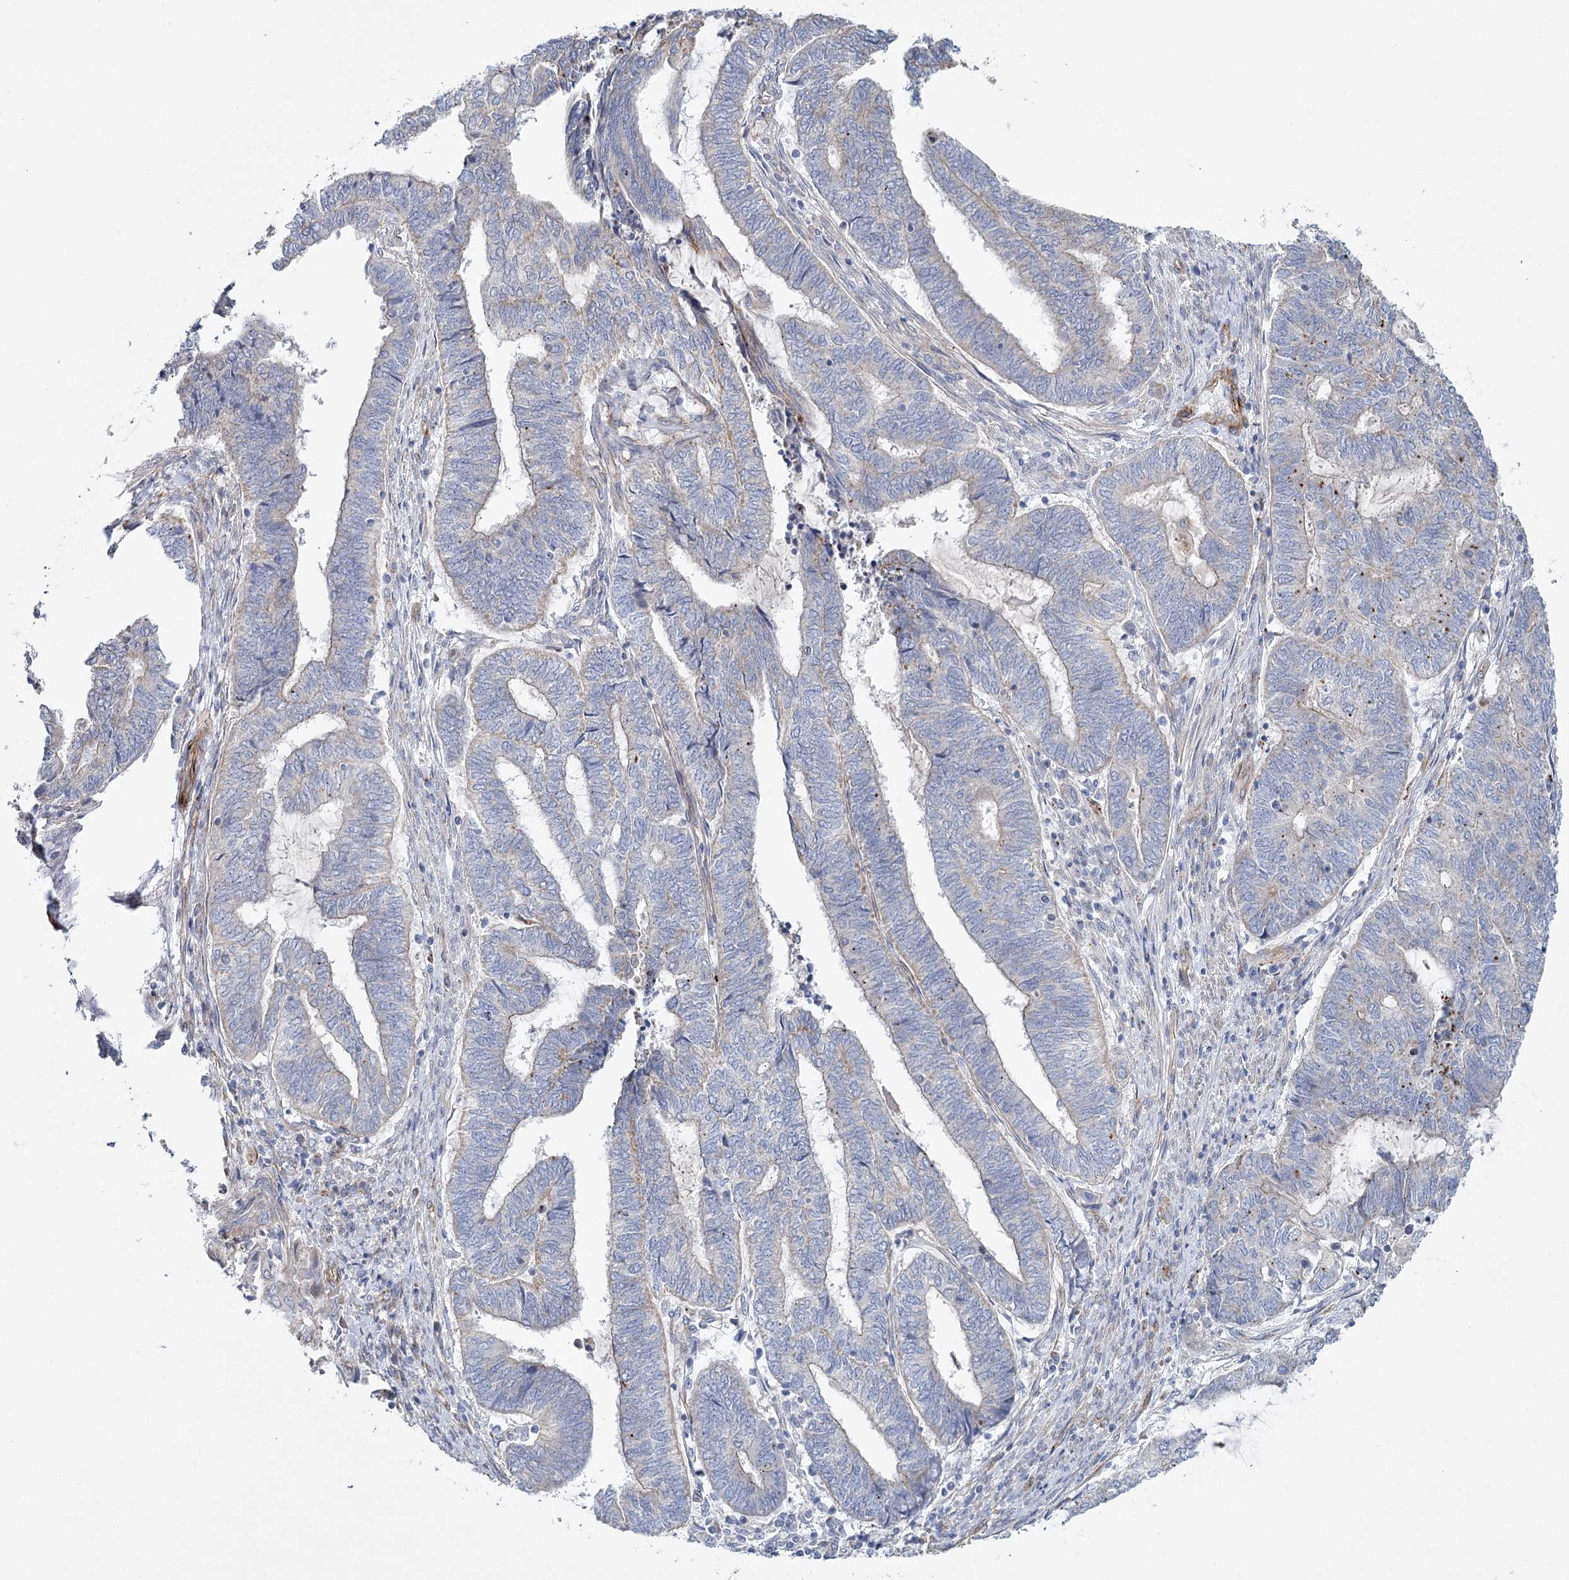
{"staining": {"intensity": "negative", "quantity": "none", "location": "none"}, "tissue": "endometrial cancer", "cell_type": "Tumor cells", "image_type": "cancer", "snomed": [{"axis": "morphology", "description": "Adenocarcinoma, NOS"}, {"axis": "topography", "description": "Uterus"}, {"axis": "topography", "description": "Endometrium"}], "caption": "DAB (3,3'-diaminobenzidine) immunohistochemical staining of human endometrial cancer exhibits no significant positivity in tumor cells.", "gene": "TMEM164", "patient": {"sex": "female", "age": 70}}